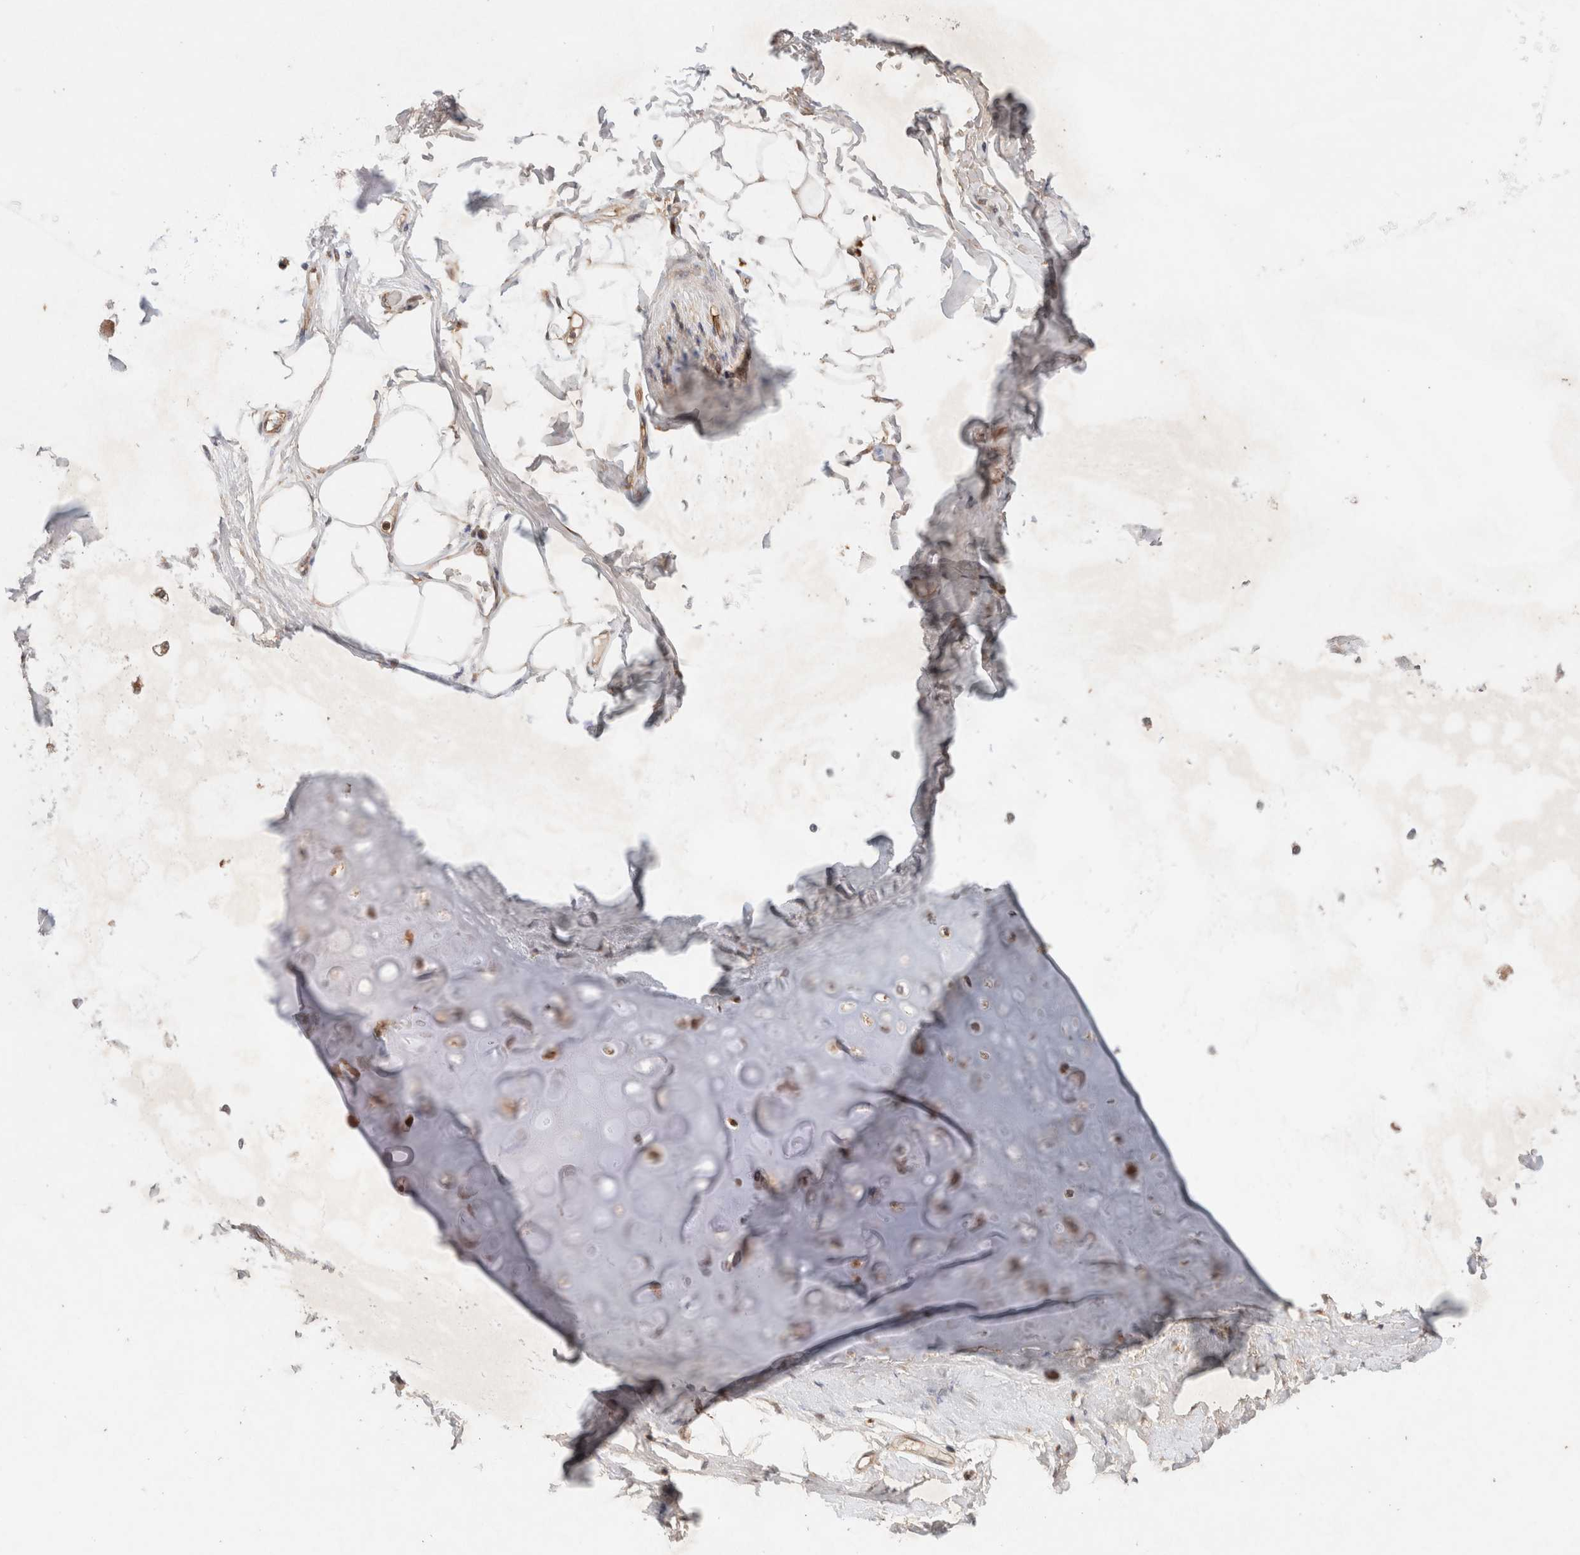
{"staining": {"intensity": "moderate", "quantity": ">75%", "location": "cytoplasmic/membranous"}, "tissue": "adipose tissue", "cell_type": "Adipocytes", "image_type": "normal", "snomed": [{"axis": "morphology", "description": "Normal tissue, NOS"}, {"axis": "topography", "description": "Cartilage tissue"}, {"axis": "topography", "description": "Bronchus"}], "caption": "This image displays IHC staining of normal human adipose tissue, with medium moderate cytoplasmic/membranous positivity in approximately >75% of adipocytes.", "gene": "KLHL20", "patient": {"sex": "female", "age": 73}}